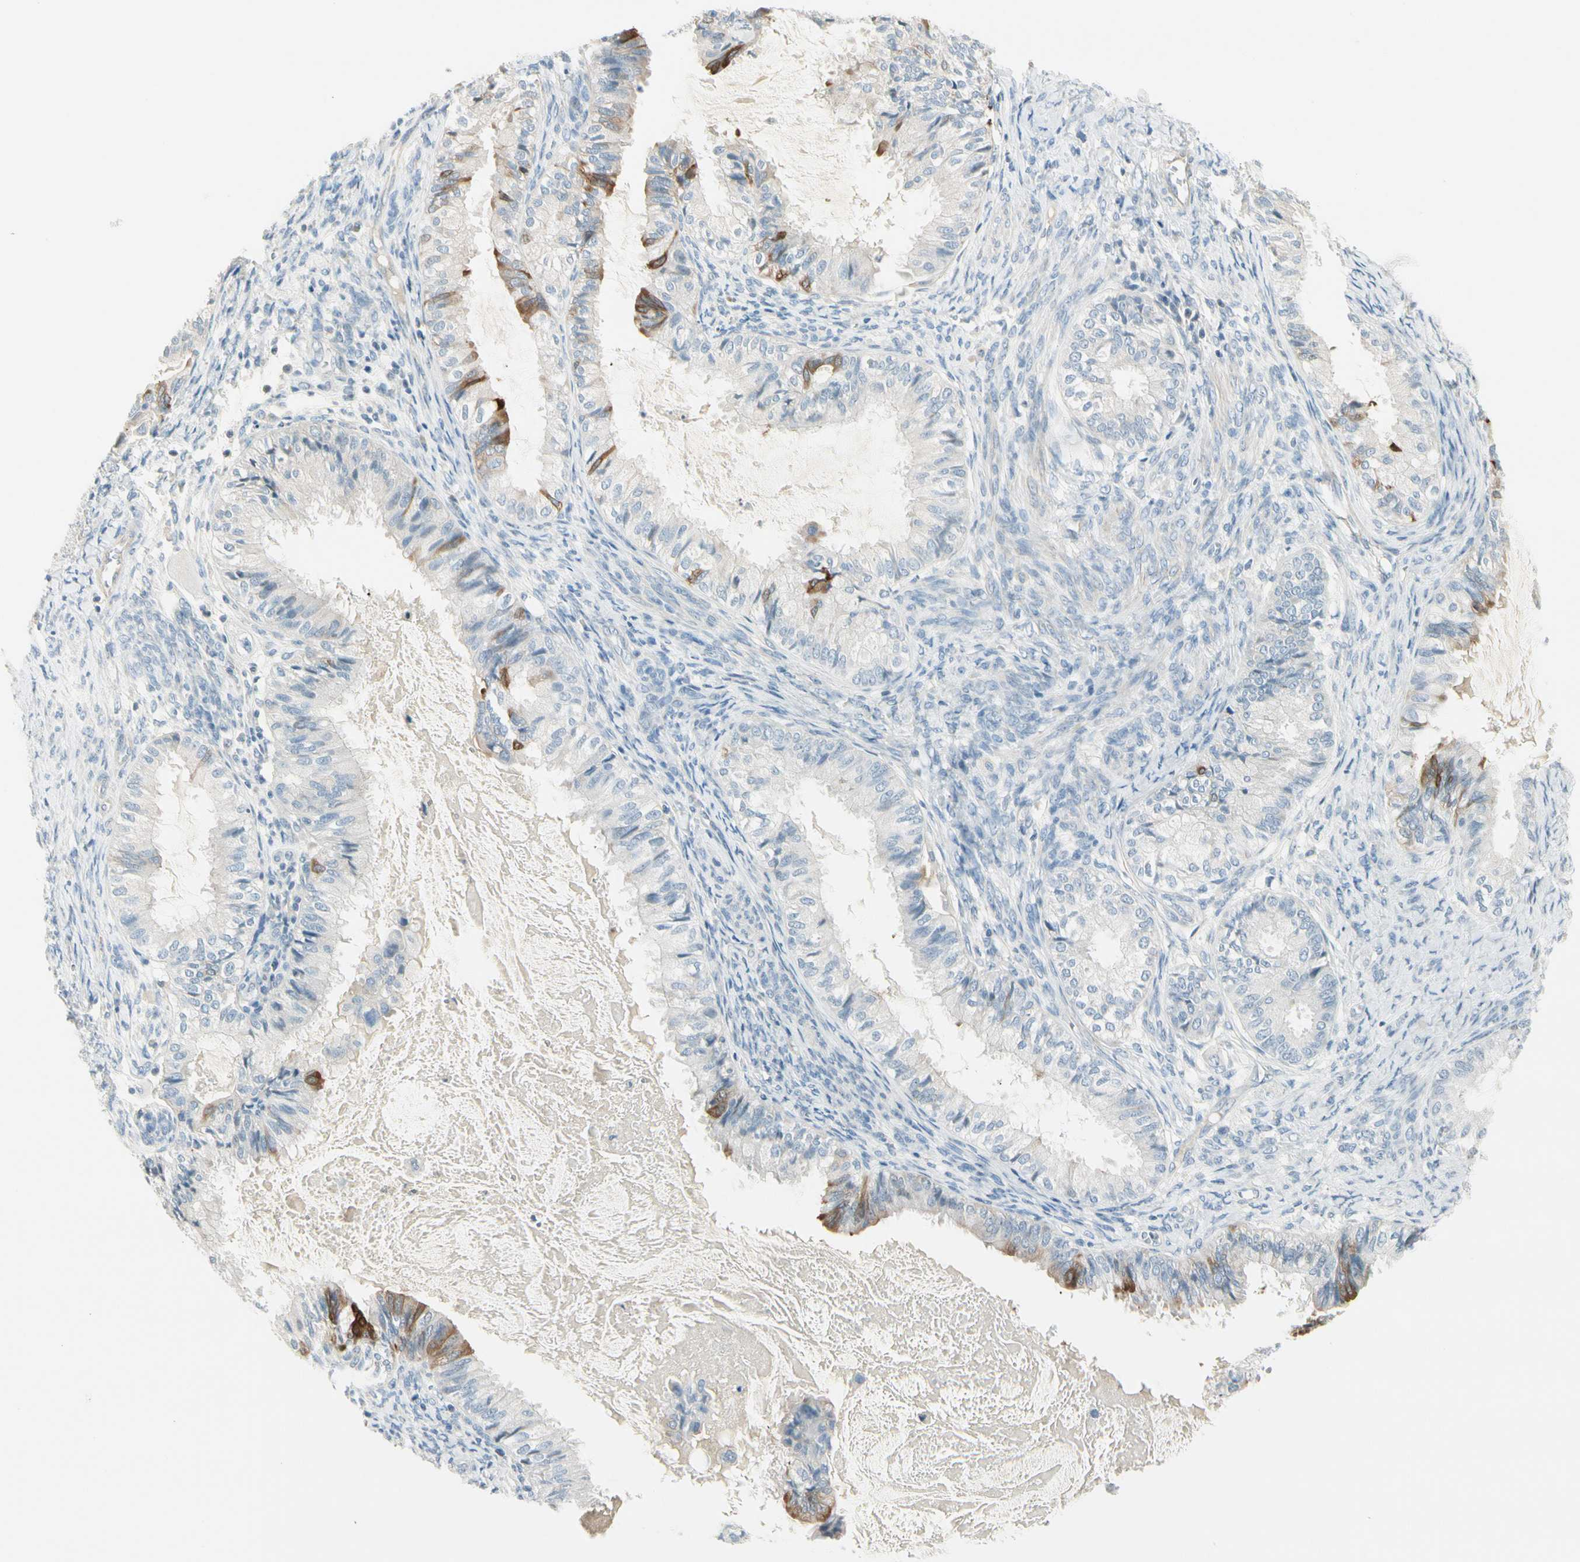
{"staining": {"intensity": "moderate", "quantity": "<25%", "location": "cytoplasmic/membranous"}, "tissue": "cervical cancer", "cell_type": "Tumor cells", "image_type": "cancer", "snomed": [{"axis": "morphology", "description": "Normal tissue, NOS"}, {"axis": "morphology", "description": "Adenocarcinoma, NOS"}, {"axis": "topography", "description": "Cervix"}, {"axis": "topography", "description": "Endometrium"}], "caption": "Adenocarcinoma (cervical) was stained to show a protein in brown. There is low levels of moderate cytoplasmic/membranous positivity in about <25% of tumor cells.", "gene": "CYP2E1", "patient": {"sex": "female", "age": 86}}